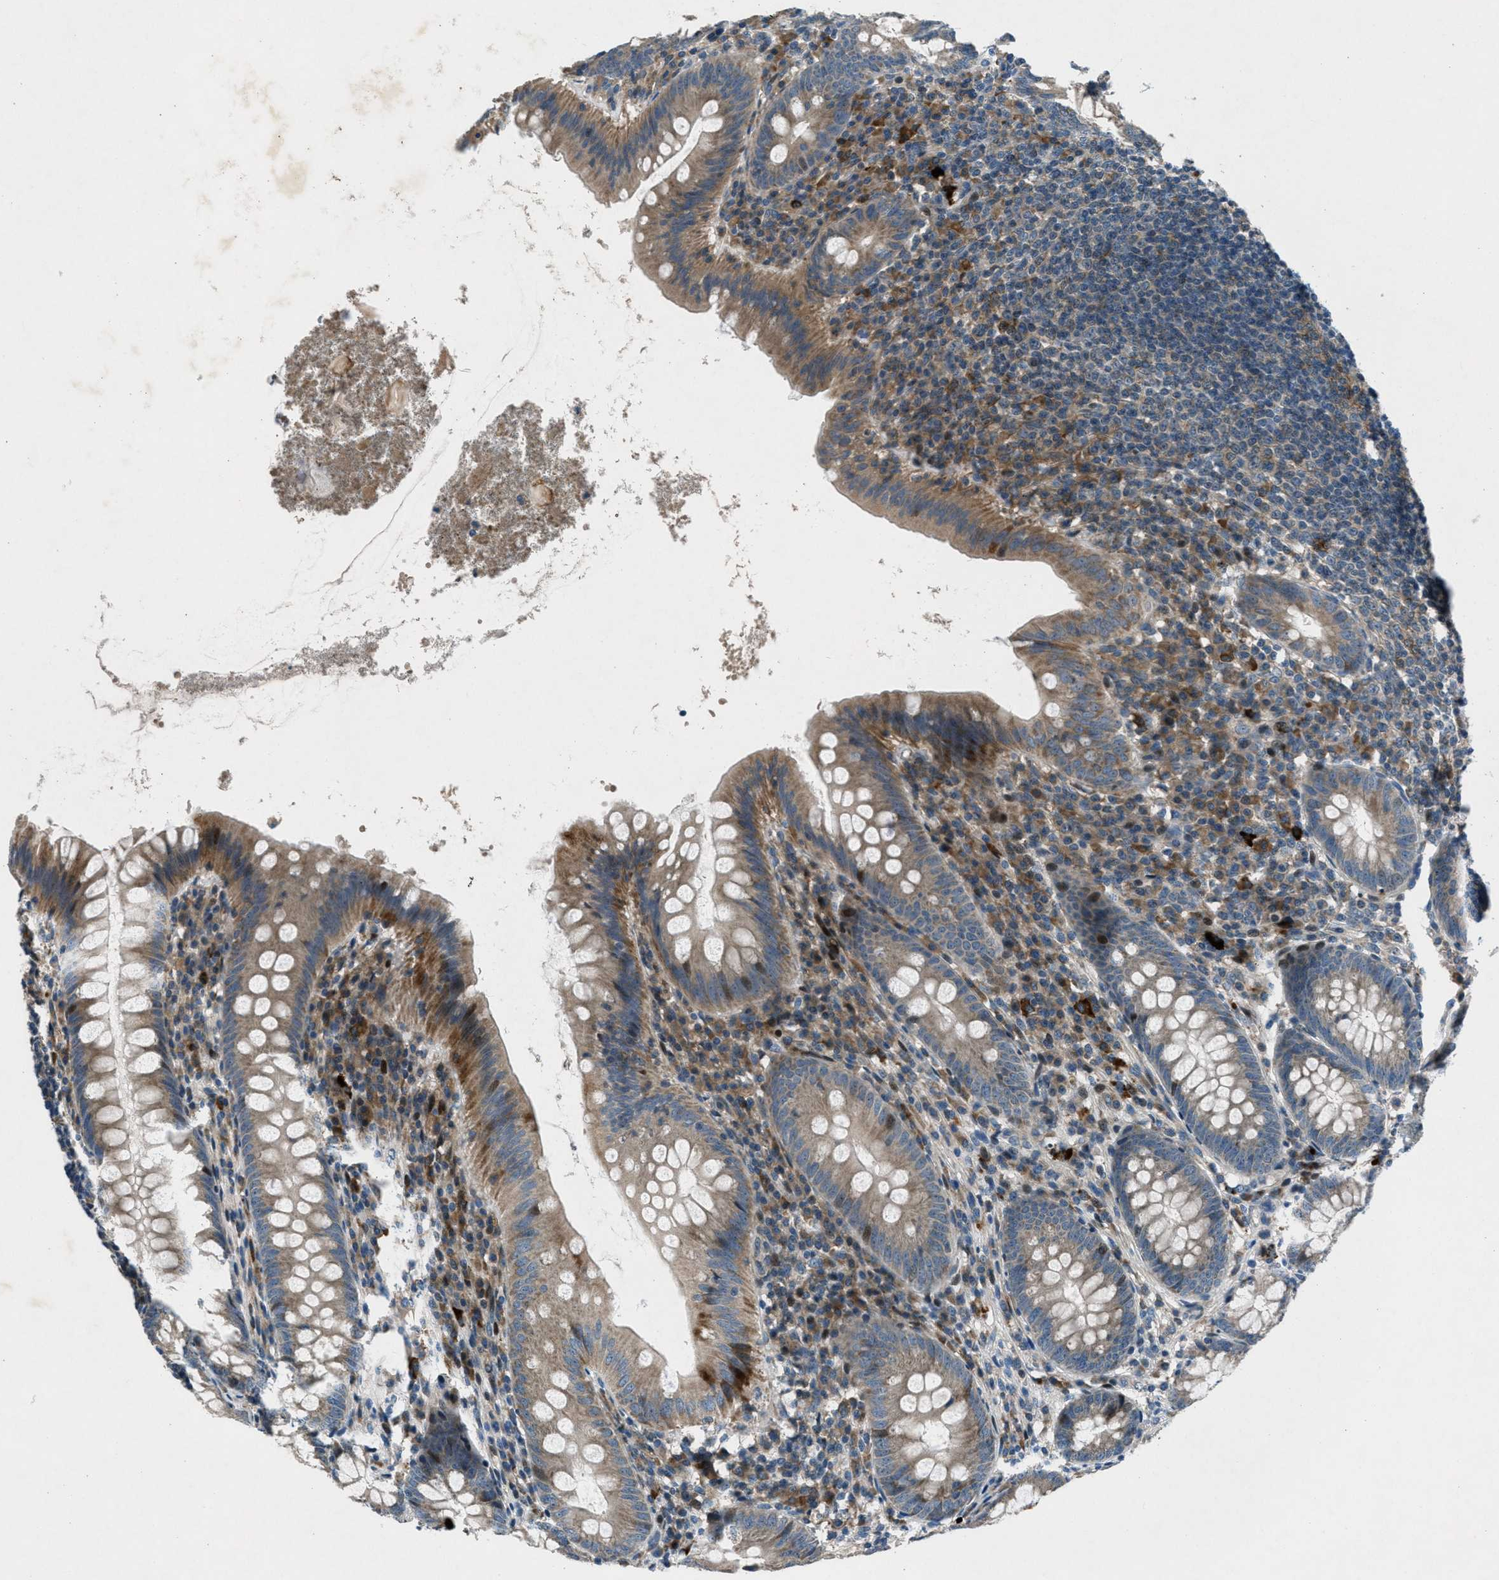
{"staining": {"intensity": "moderate", "quantity": ">75%", "location": "cytoplasmic/membranous"}, "tissue": "appendix", "cell_type": "Glandular cells", "image_type": "normal", "snomed": [{"axis": "morphology", "description": "Normal tissue, NOS"}, {"axis": "topography", "description": "Appendix"}], "caption": "Immunohistochemistry (IHC) of unremarkable human appendix displays medium levels of moderate cytoplasmic/membranous positivity in about >75% of glandular cells. The staining is performed using DAB brown chromogen to label protein expression. The nuclei are counter-stained blue using hematoxylin.", "gene": "CLEC2D", "patient": {"sex": "male", "age": 56}}